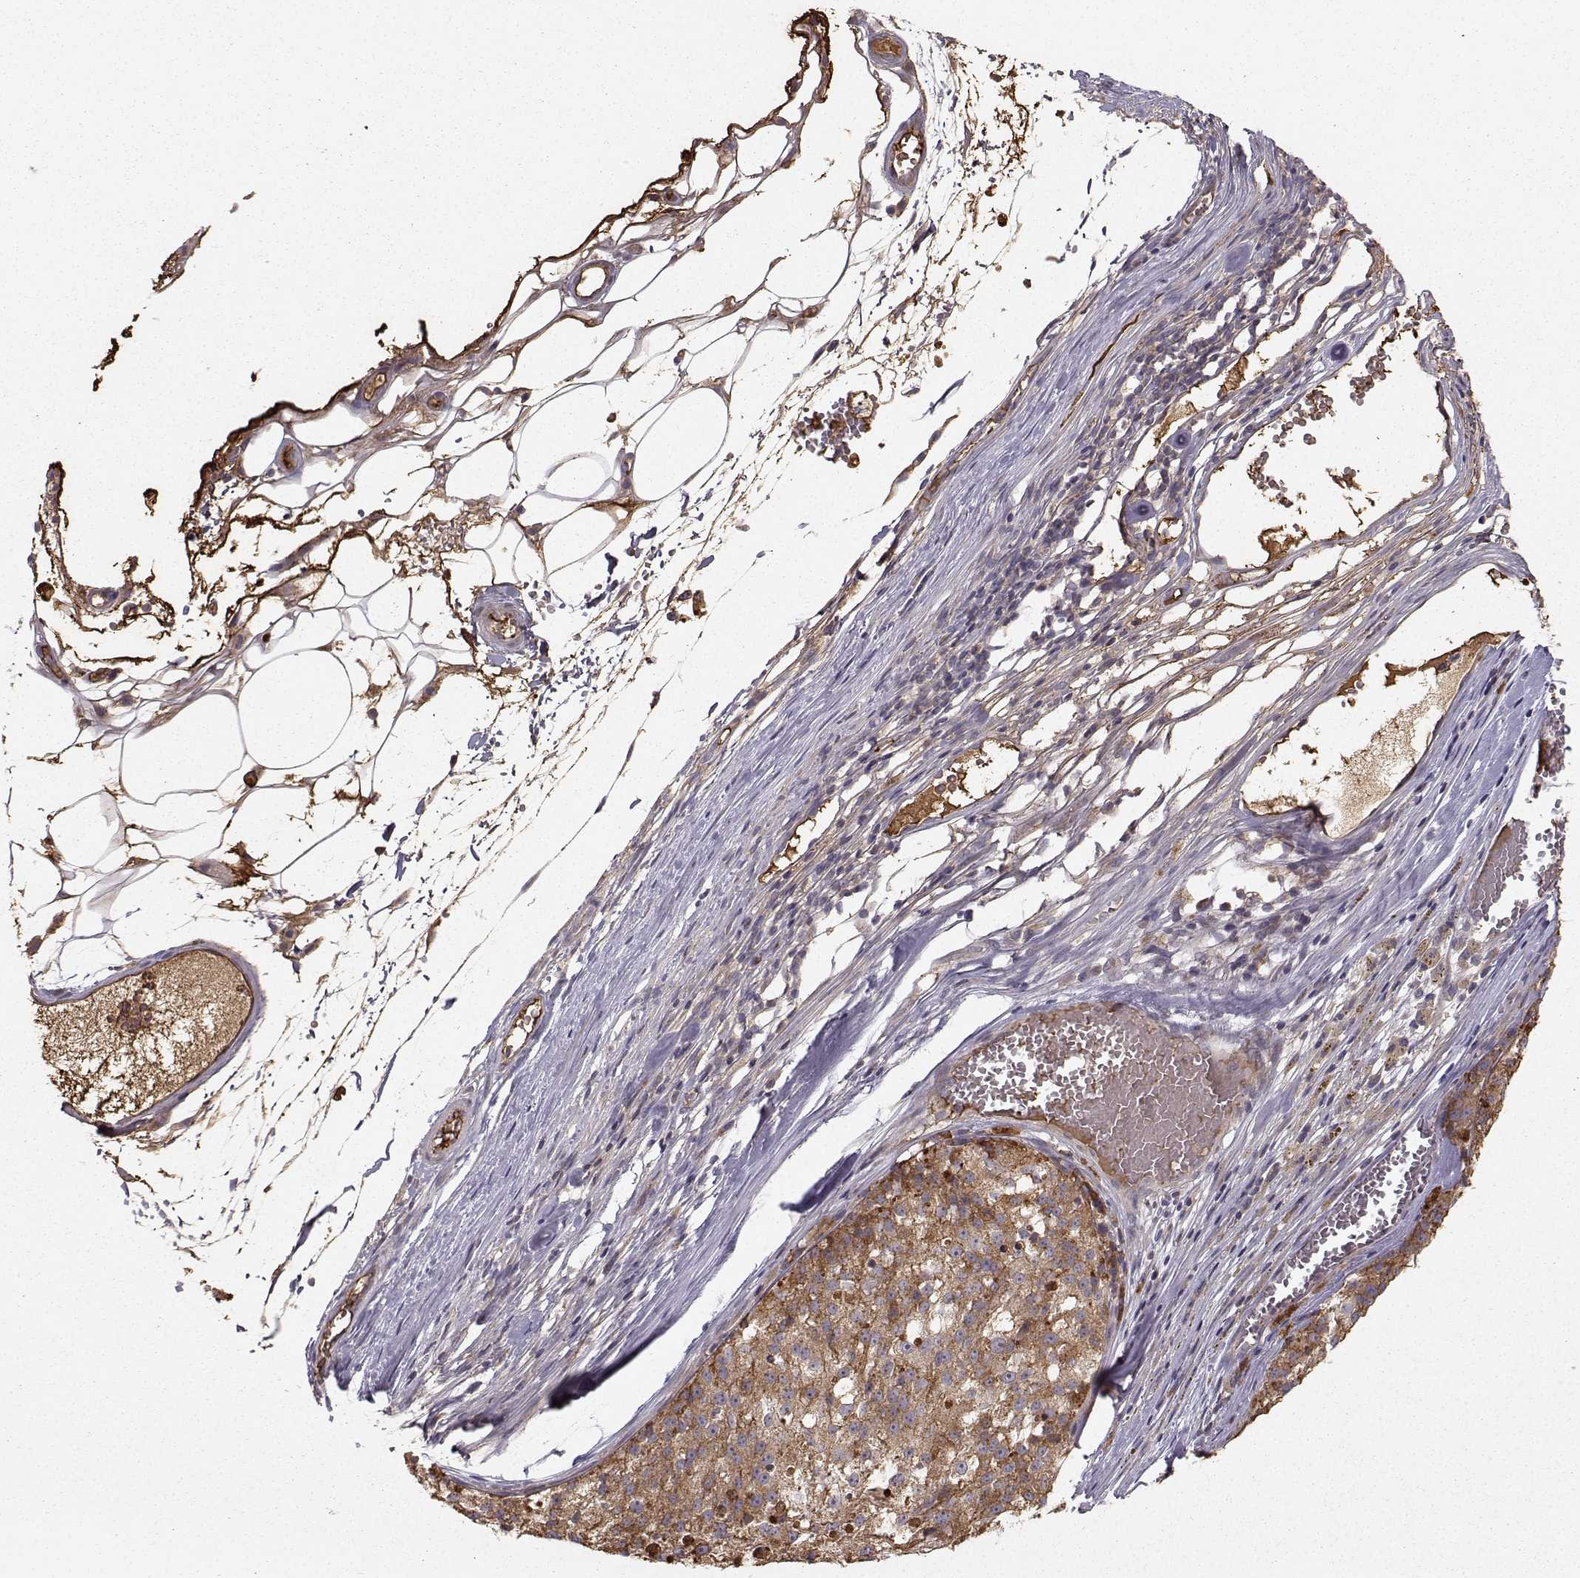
{"staining": {"intensity": "moderate", "quantity": "25%-75%", "location": "cytoplasmic/membranous"}, "tissue": "melanoma", "cell_type": "Tumor cells", "image_type": "cancer", "snomed": [{"axis": "morphology", "description": "Malignant melanoma, Metastatic site"}, {"axis": "topography", "description": "Lymph node"}], "caption": "Protein expression analysis of human melanoma reveals moderate cytoplasmic/membranous positivity in about 25%-75% of tumor cells.", "gene": "WNT6", "patient": {"sex": "female", "age": 64}}